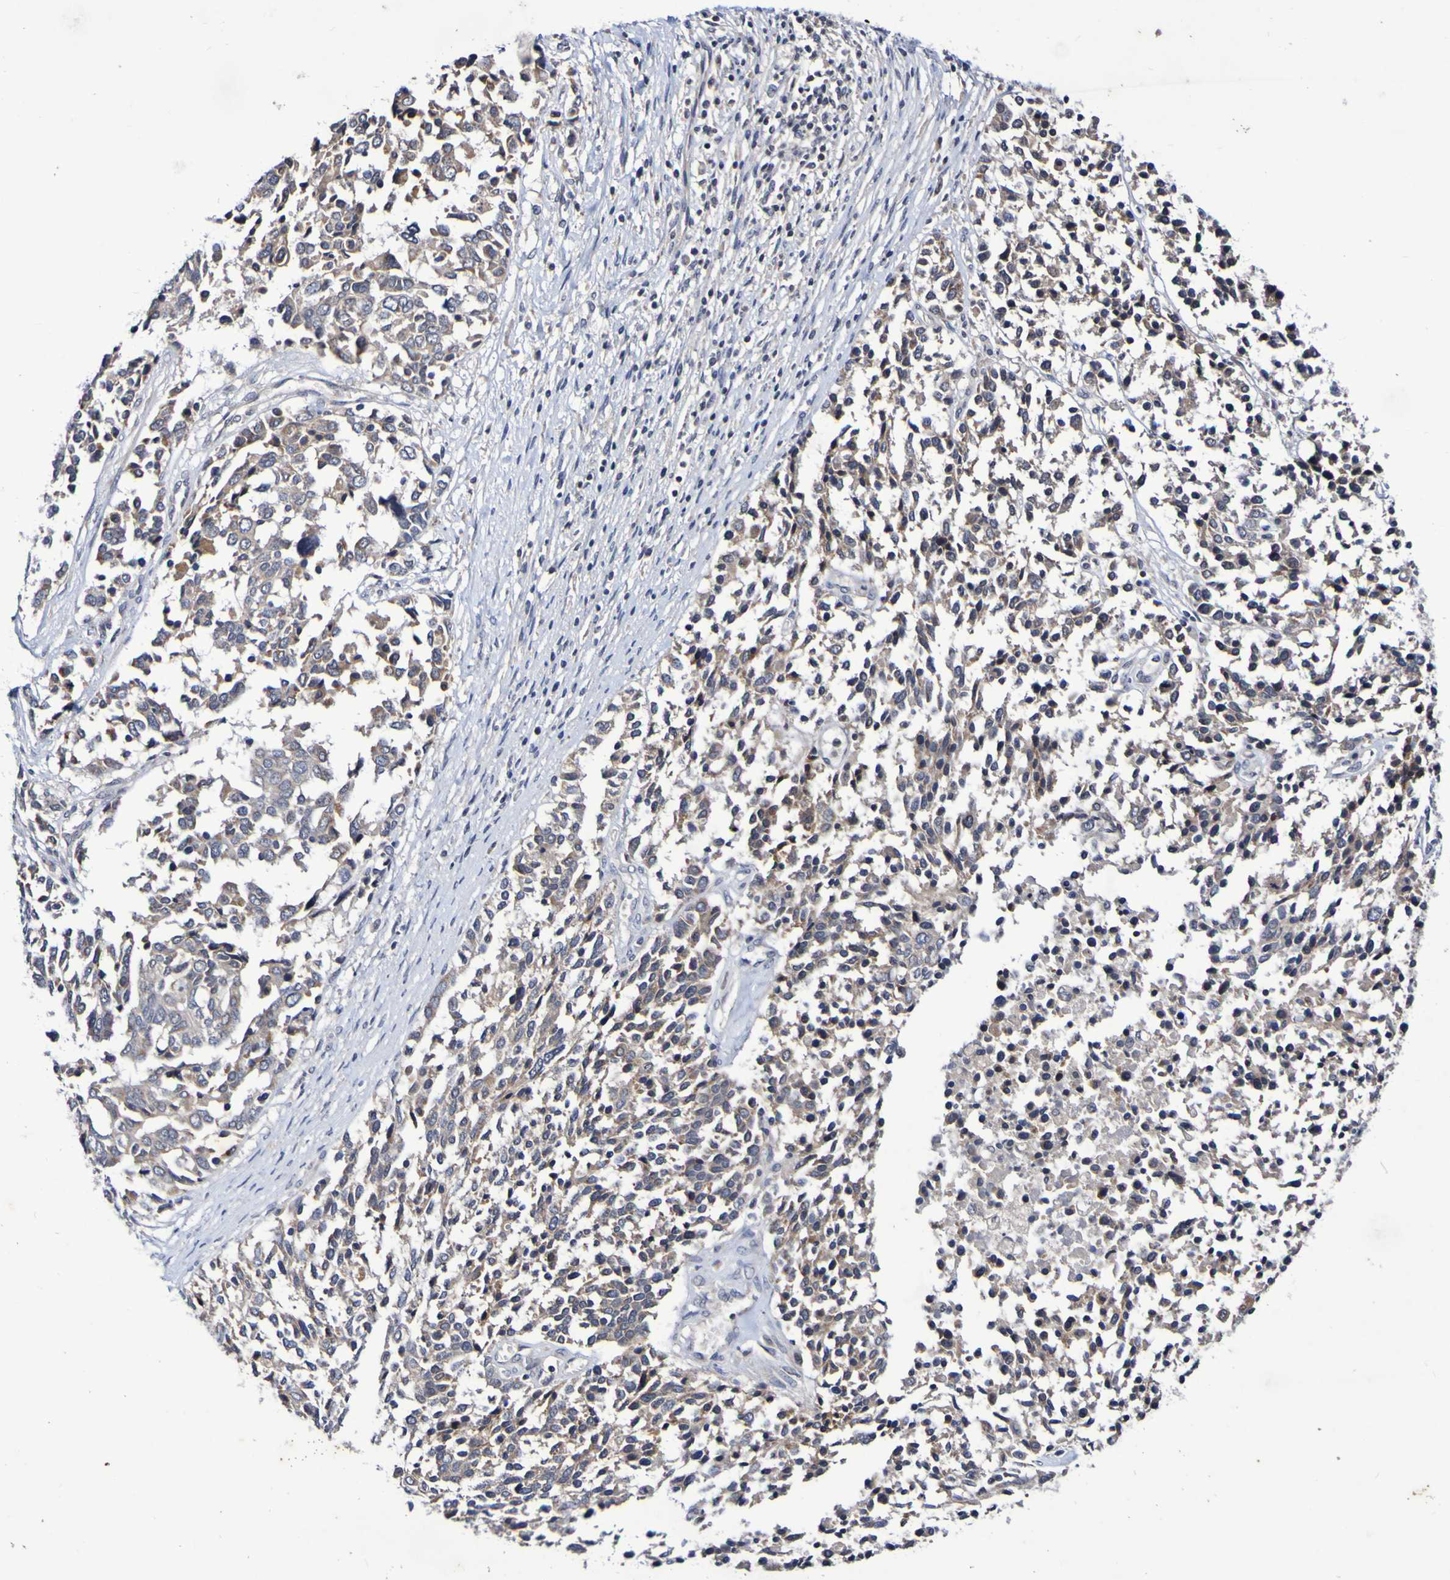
{"staining": {"intensity": "weak", "quantity": "25%-75%", "location": "cytoplasmic/membranous"}, "tissue": "ovarian cancer", "cell_type": "Tumor cells", "image_type": "cancer", "snomed": [{"axis": "morphology", "description": "Cystadenocarcinoma, serous, NOS"}, {"axis": "topography", "description": "Ovary"}], "caption": "Immunohistochemical staining of ovarian cancer (serous cystadenocarcinoma) displays weak cytoplasmic/membranous protein expression in about 25%-75% of tumor cells.", "gene": "PTP4A2", "patient": {"sex": "female", "age": 44}}